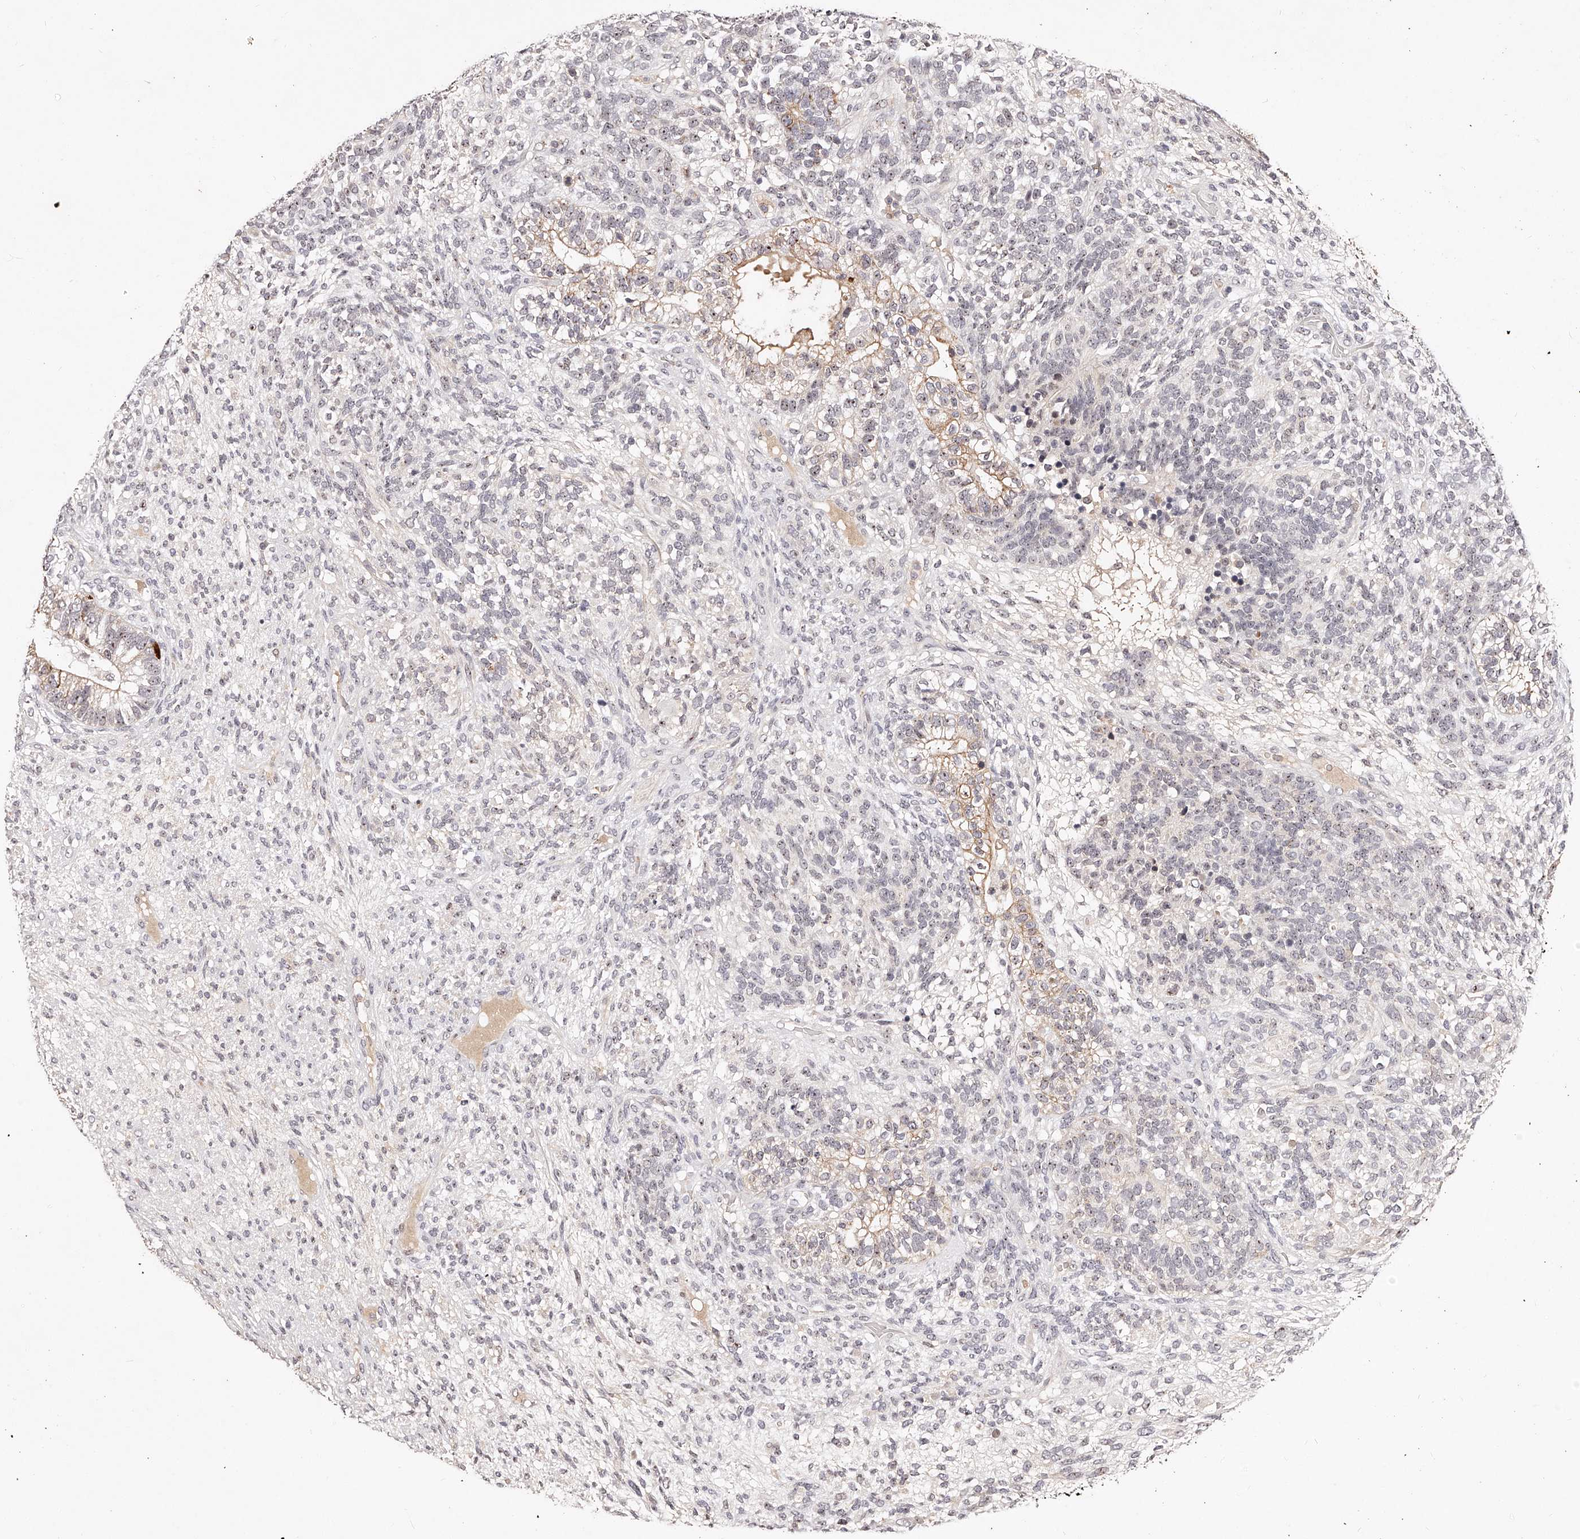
{"staining": {"intensity": "moderate", "quantity": "25%-75%", "location": "cytoplasmic/membranous,nuclear"}, "tissue": "testis cancer", "cell_type": "Tumor cells", "image_type": "cancer", "snomed": [{"axis": "morphology", "description": "Seminoma, NOS"}, {"axis": "morphology", "description": "Carcinoma, Embryonal, NOS"}, {"axis": "topography", "description": "Testis"}], "caption": "The immunohistochemical stain shows moderate cytoplasmic/membranous and nuclear positivity in tumor cells of testis cancer tissue.", "gene": "PHACTR1", "patient": {"sex": "male", "age": 28}}